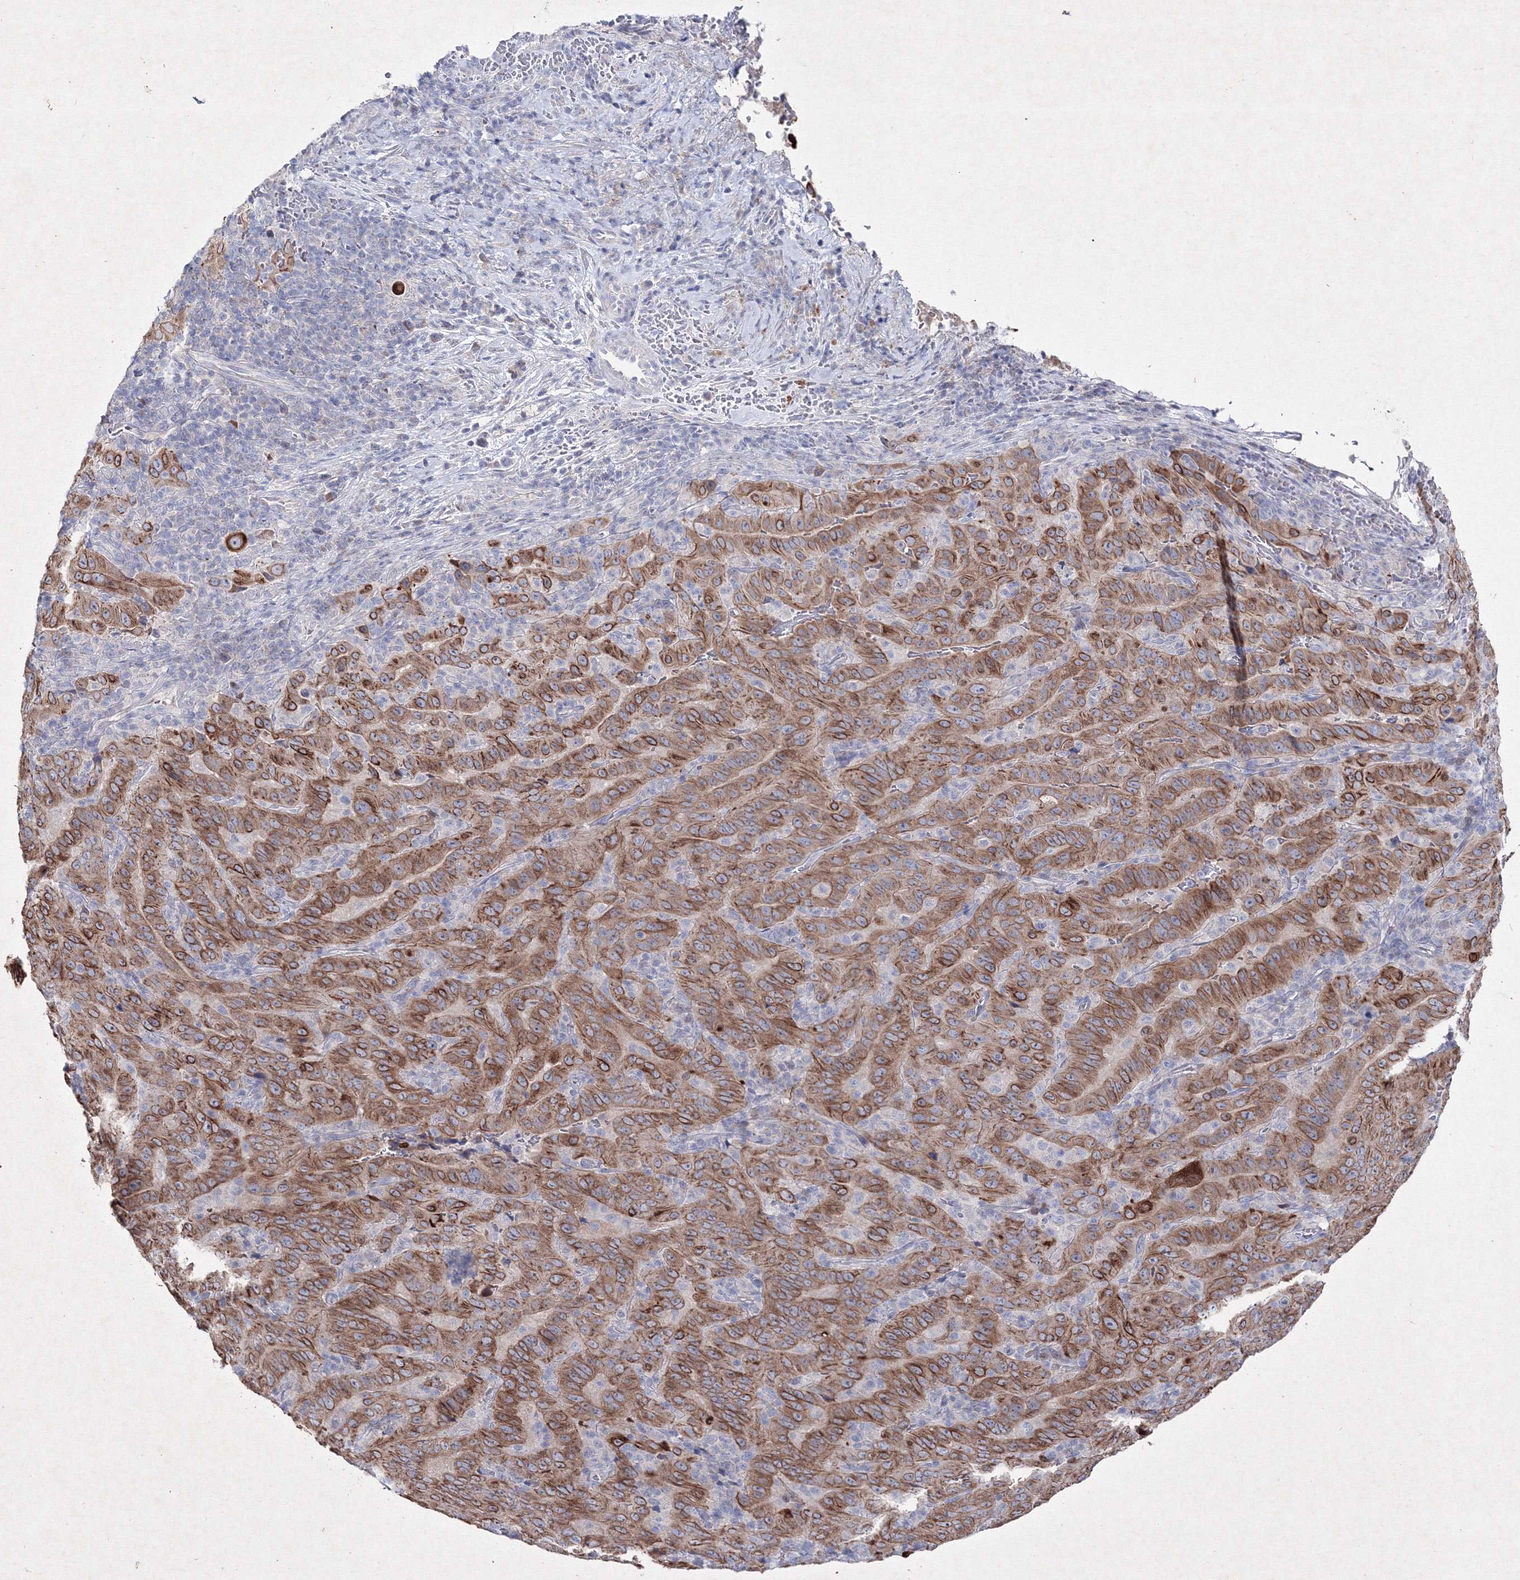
{"staining": {"intensity": "strong", "quantity": ">75%", "location": "cytoplasmic/membranous"}, "tissue": "pancreatic cancer", "cell_type": "Tumor cells", "image_type": "cancer", "snomed": [{"axis": "morphology", "description": "Adenocarcinoma, NOS"}, {"axis": "topography", "description": "Pancreas"}], "caption": "Protein expression analysis of pancreatic adenocarcinoma exhibits strong cytoplasmic/membranous staining in approximately >75% of tumor cells. The protein of interest is stained brown, and the nuclei are stained in blue (DAB IHC with brightfield microscopy, high magnification).", "gene": "SMIM29", "patient": {"sex": "male", "age": 63}}